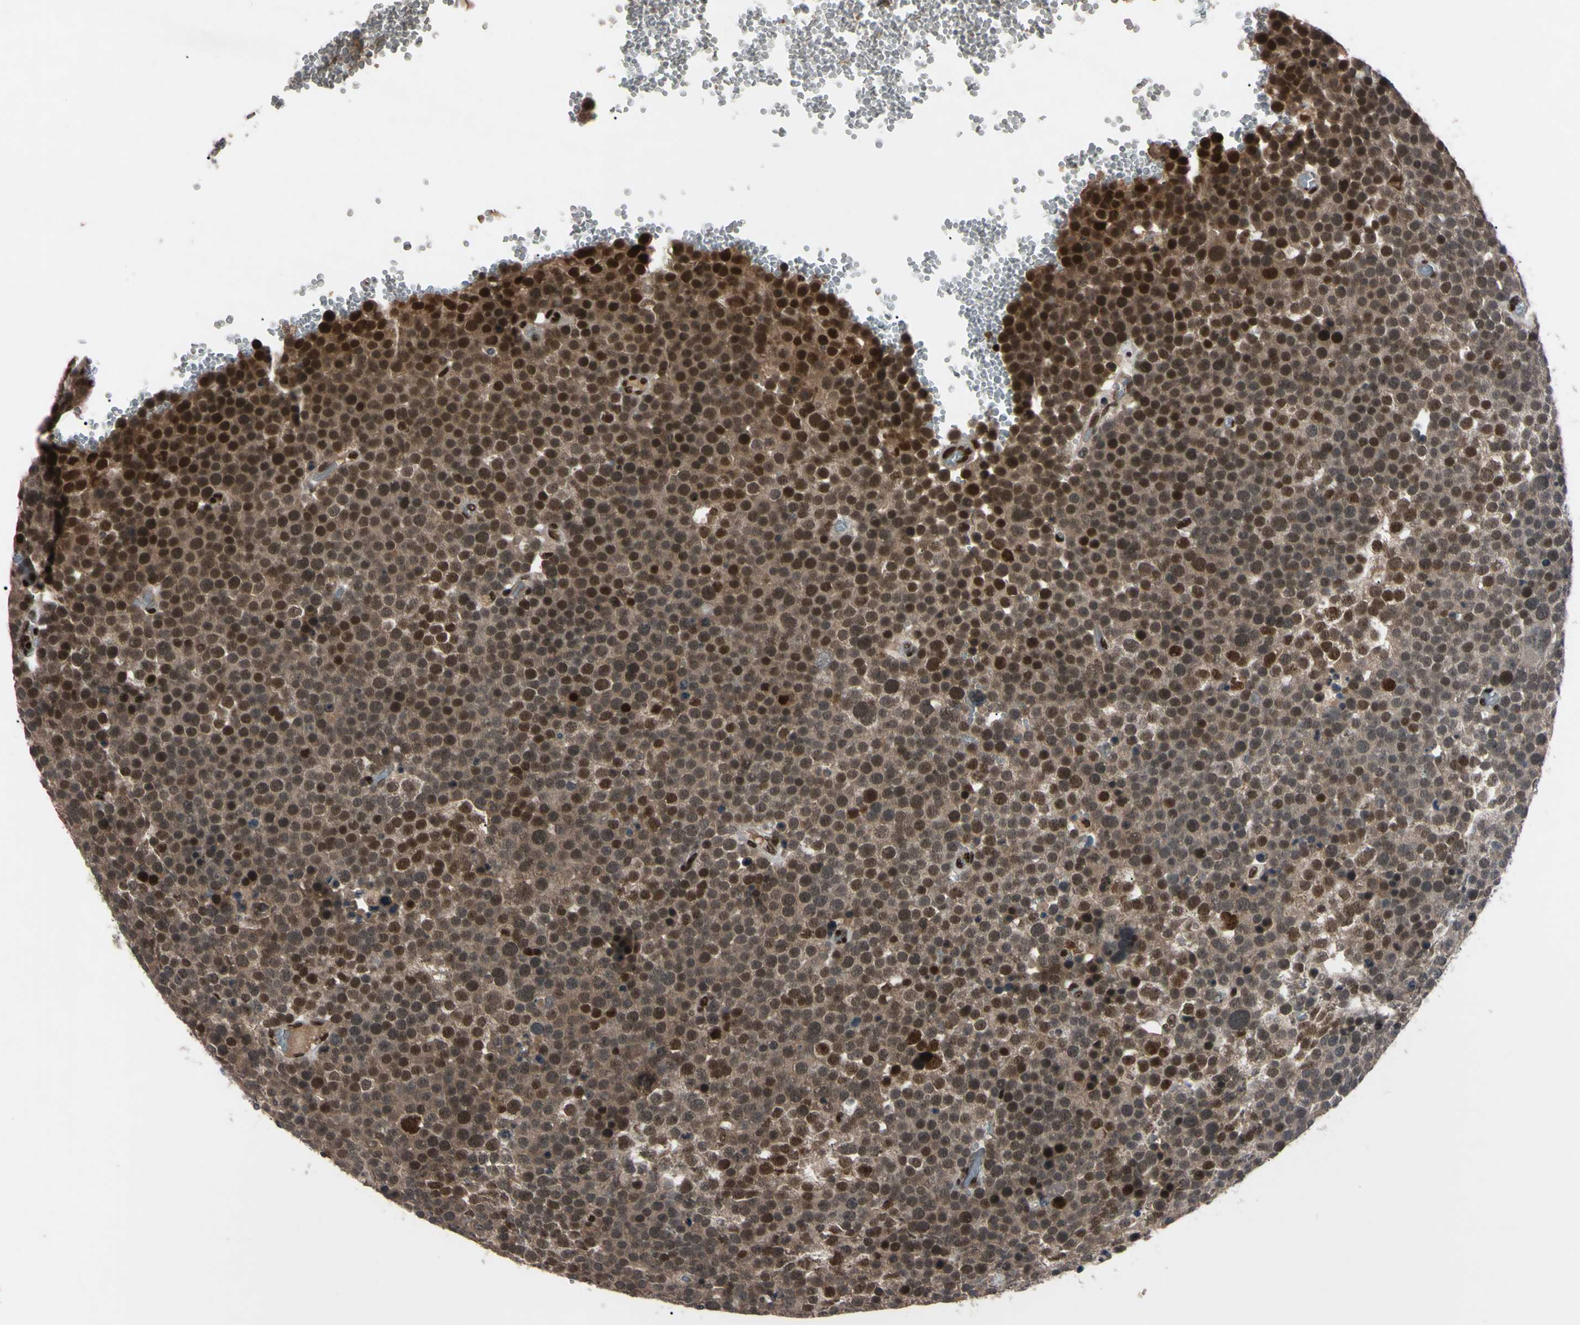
{"staining": {"intensity": "moderate", "quantity": "25%-75%", "location": "cytoplasmic/membranous,nuclear"}, "tissue": "testis cancer", "cell_type": "Tumor cells", "image_type": "cancer", "snomed": [{"axis": "morphology", "description": "Seminoma, NOS"}, {"axis": "topography", "description": "Testis"}], "caption": "Brown immunohistochemical staining in testis cancer displays moderate cytoplasmic/membranous and nuclear positivity in approximately 25%-75% of tumor cells. (brown staining indicates protein expression, while blue staining denotes nuclei).", "gene": "YY1", "patient": {"sex": "male", "age": 71}}